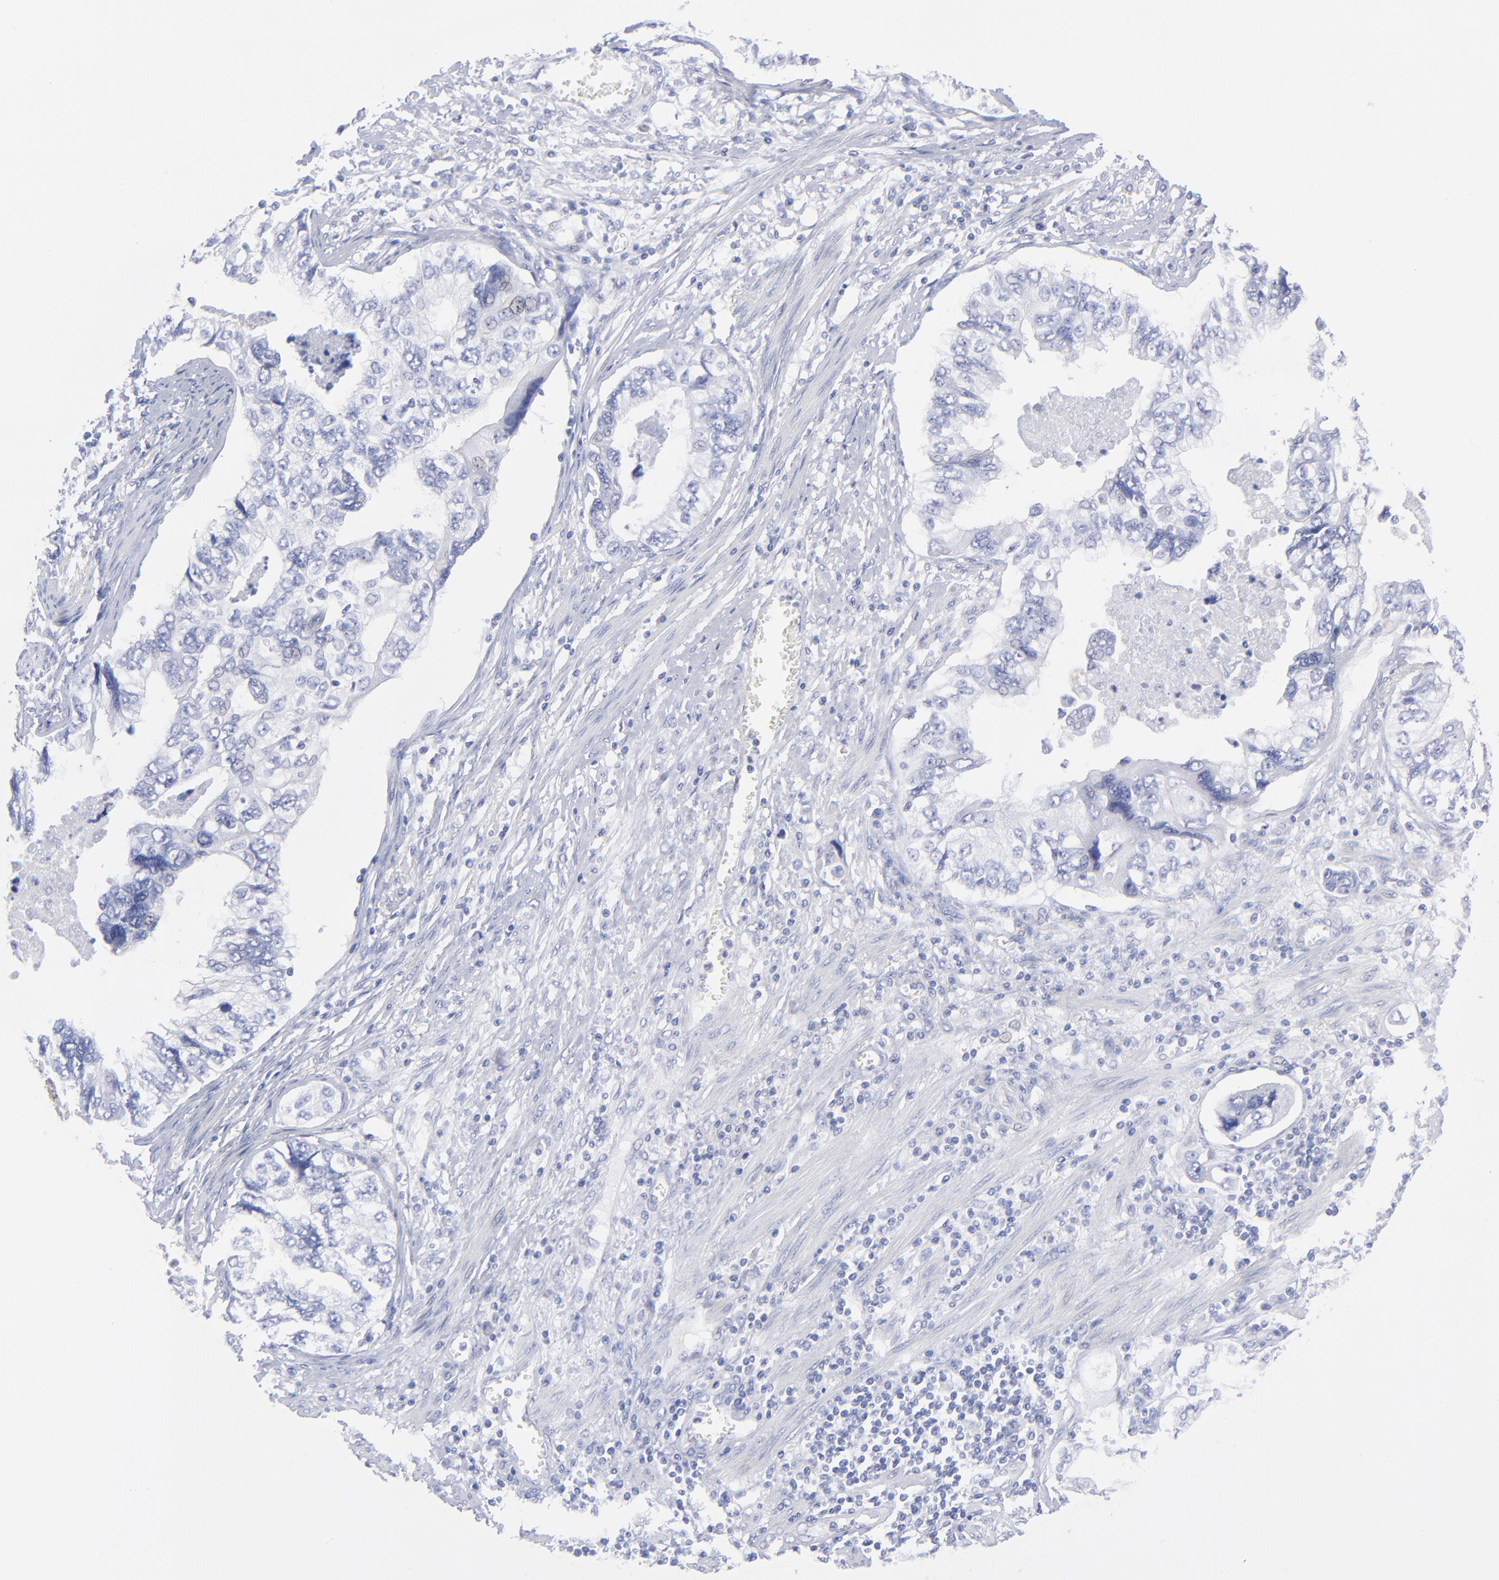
{"staining": {"intensity": "negative", "quantity": "none", "location": "none"}, "tissue": "stomach cancer", "cell_type": "Tumor cells", "image_type": "cancer", "snomed": [{"axis": "morphology", "description": "Adenocarcinoma, NOS"}, {"axis": "topography", "description": "Pancreas"}, {"axis": "topography", "description": "Stomach, upper"}], "caption": "Immunohistochemical staining of human stomach cancer shows no significant positivity in tumor cells.", "gene": "EIF2AK2", "patient": {"sex": "male", "age": 77}}